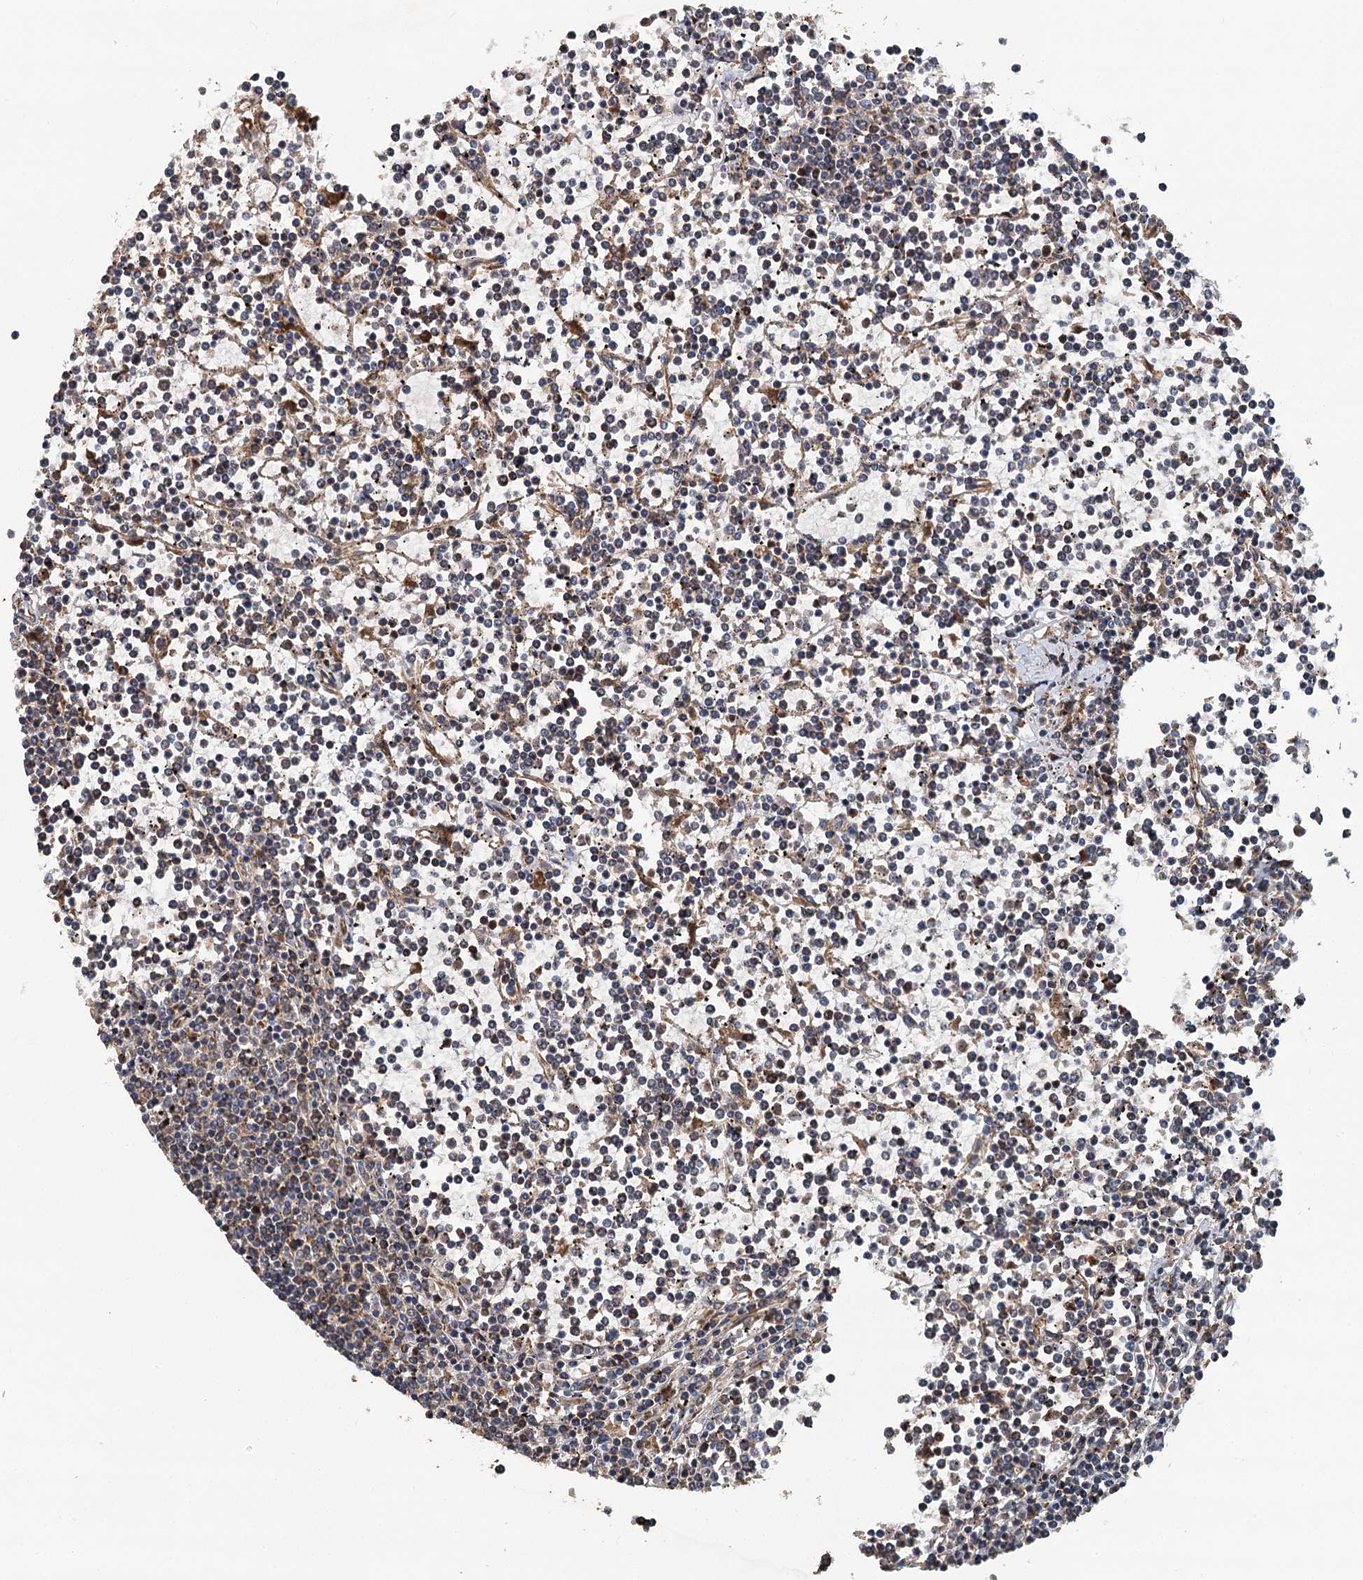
{"staining": {"intensity": "weak", "quantity": "<25%", "location": "cytoplasmic/membranous"}, "tissue": "lymphoma", "cell_type": "Tumor cells", "image_type": "cancer", "snomed": [{"axis": "morphology", "description": "Malignant lymphoma, non-Hodgkin's type, Low grade"}, {"axis": "topography", "description": "Spleen"}], "caption": "There is no significant positivity in tumor cells of malignant lymphoma, non-Hodgkin's type (low-grade).", "gene": "LRRK2", "patient": {"sex": "female", "age": 19}}